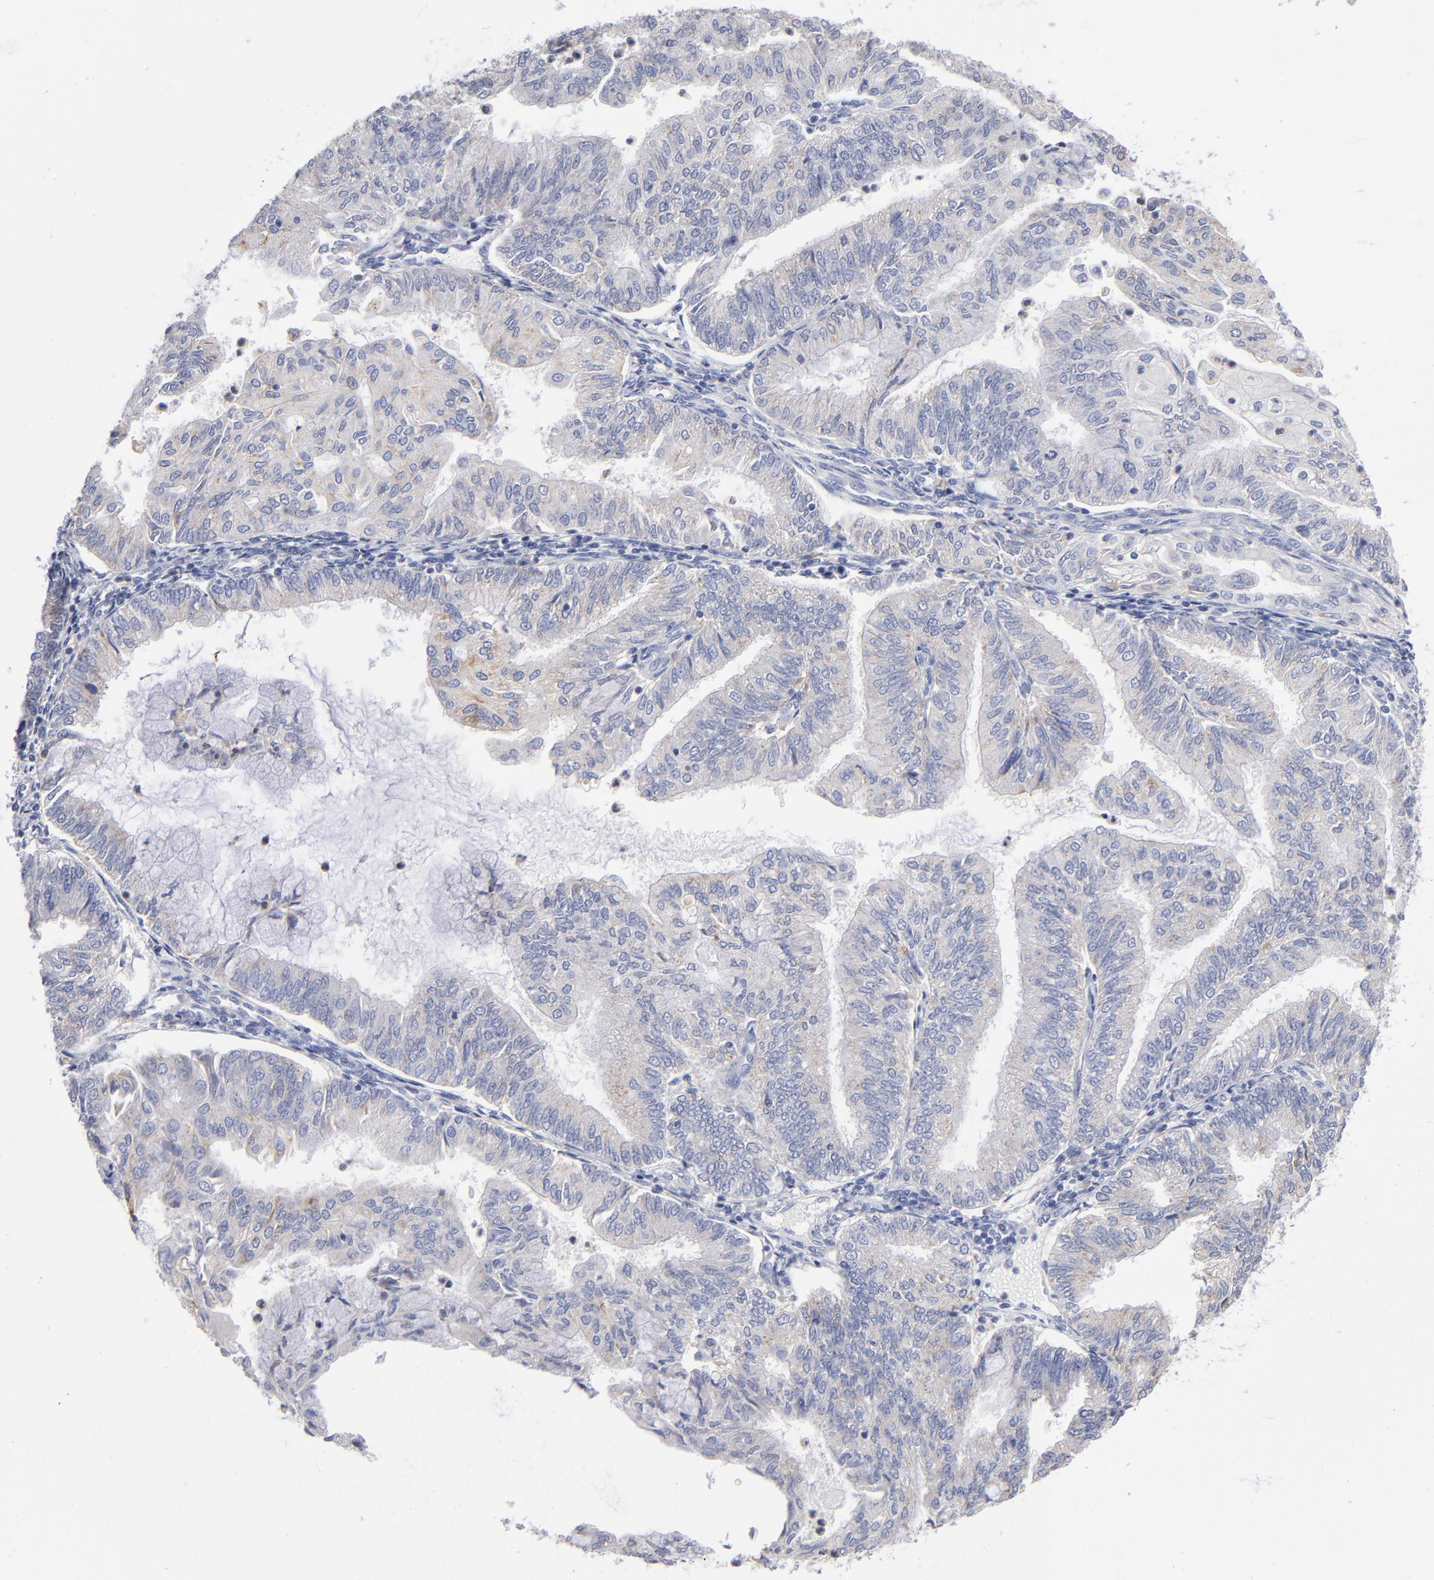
{"staining": {"intensity": "weak", "quantity": "<25%", "location": "cytoplasmic/membranous"}, "tissue": "endometrial cancer", "cell_type": "Tumor cells", "image_type": "cancer", "snomed": [{"axis": "morphology", "description": "Adenocarcinoma, NOS"}, {"axis": "topography", "description": "Endometrium"}], "caption": "This is a micrograph of immunohistochemistry staining of adenocarcinoma (endometrial), which shows no expression in tumor cells.", "gene": "RRAGB", "patient": {"sex": "female", "age": 59}}